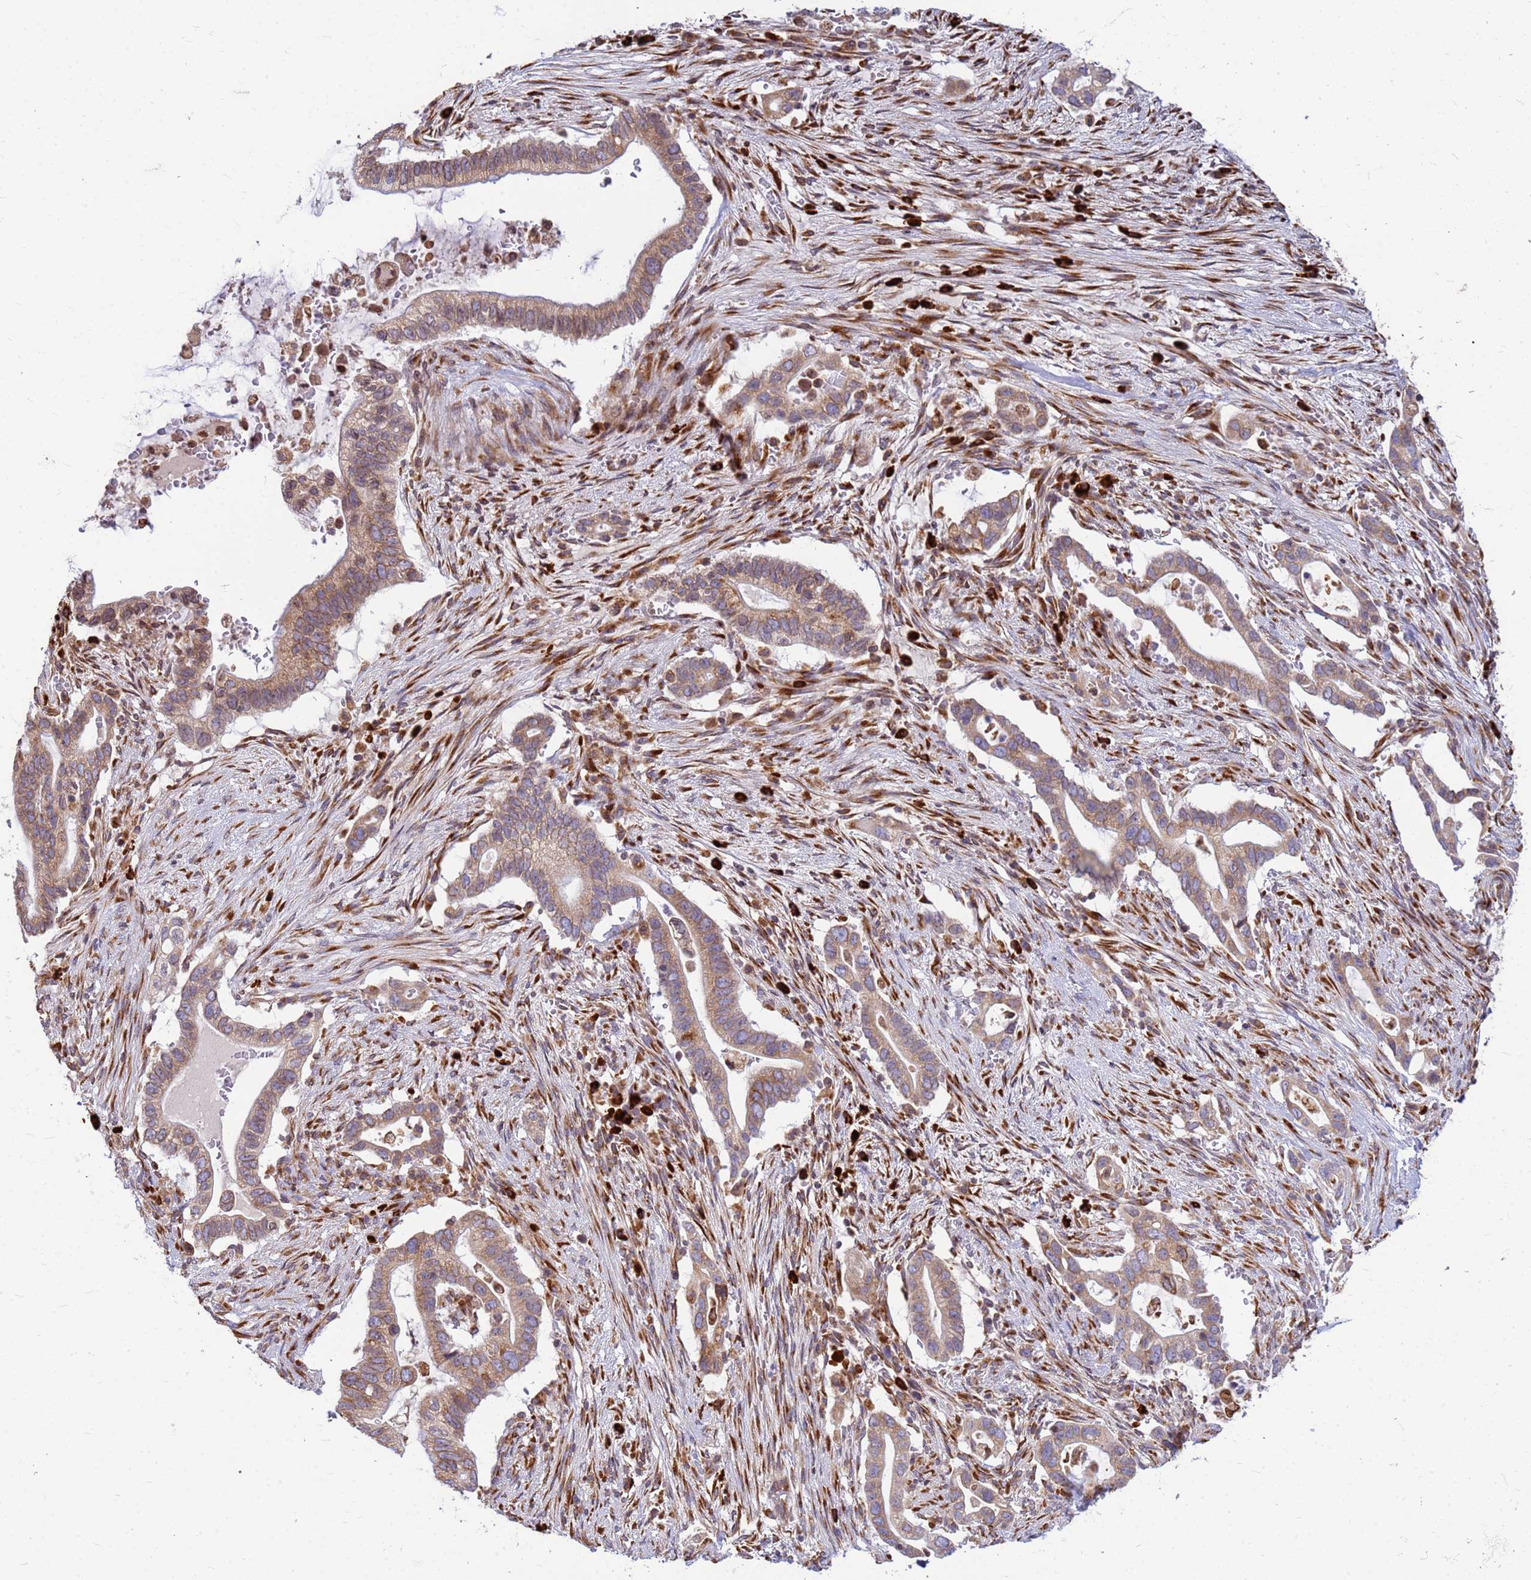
{"staining": {"intensity": "moderate", "quantity": ">75%", "location": "cytoplasmic/membranous"}, "tissue": "pancreatic cancer", "cell_type": "Tumor cells", "image_type": "cancer", "snomed": [{"axis": "morphology", "description": "Adenocarcinoma, NOS"}, {"axis": "topography", "description": "Pancreas"}], "caption": "This micrograph shows immunohistochemistry staining of pancreatic cancer, with medium moderate cytoplasmic/membranous expression in about >75% of tumor cells.", "gene": "SSR4", "patient": {"sex": "female", "age": 72}}